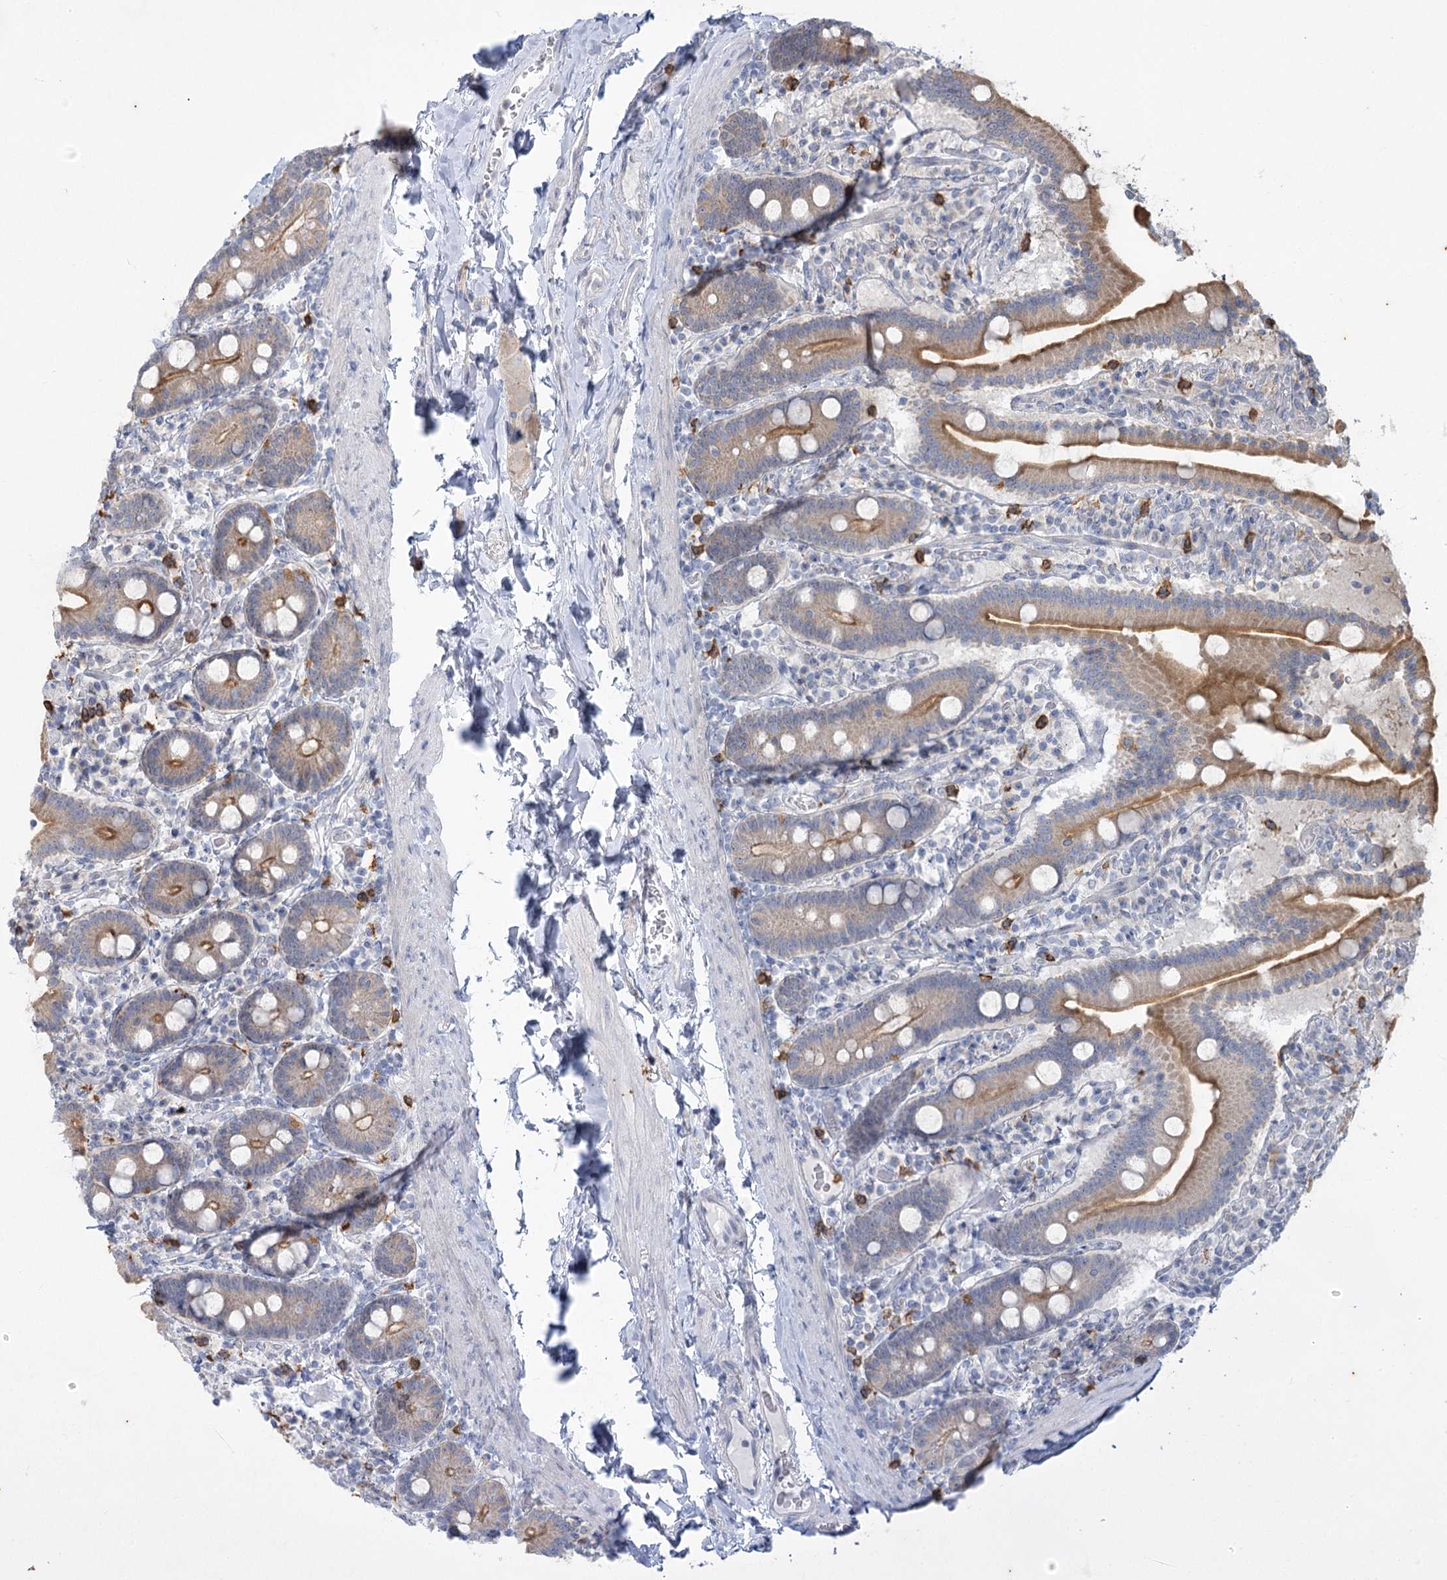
{"staining": {"intensity": "strong", "quantity": "25%-75%", "location": "cytoplasmic/membranous"}, "tissue": "duodenum", "cell_type": "Glandular cells", "image_type": "normal", "snomed": [{"axis": "morphology", "description": "Normal tissue, NOS"}, {"axis": "topography", "description": "Duodenum"}], "caption": "Unremarkable duodenum shows strong cytoplasmic/membranous expression in about 25%-75% of glandular cells, visualized by immunohistochemistry.", "gene": "PLA2G12A", "patient": {"sex": "male", "age": 55}}